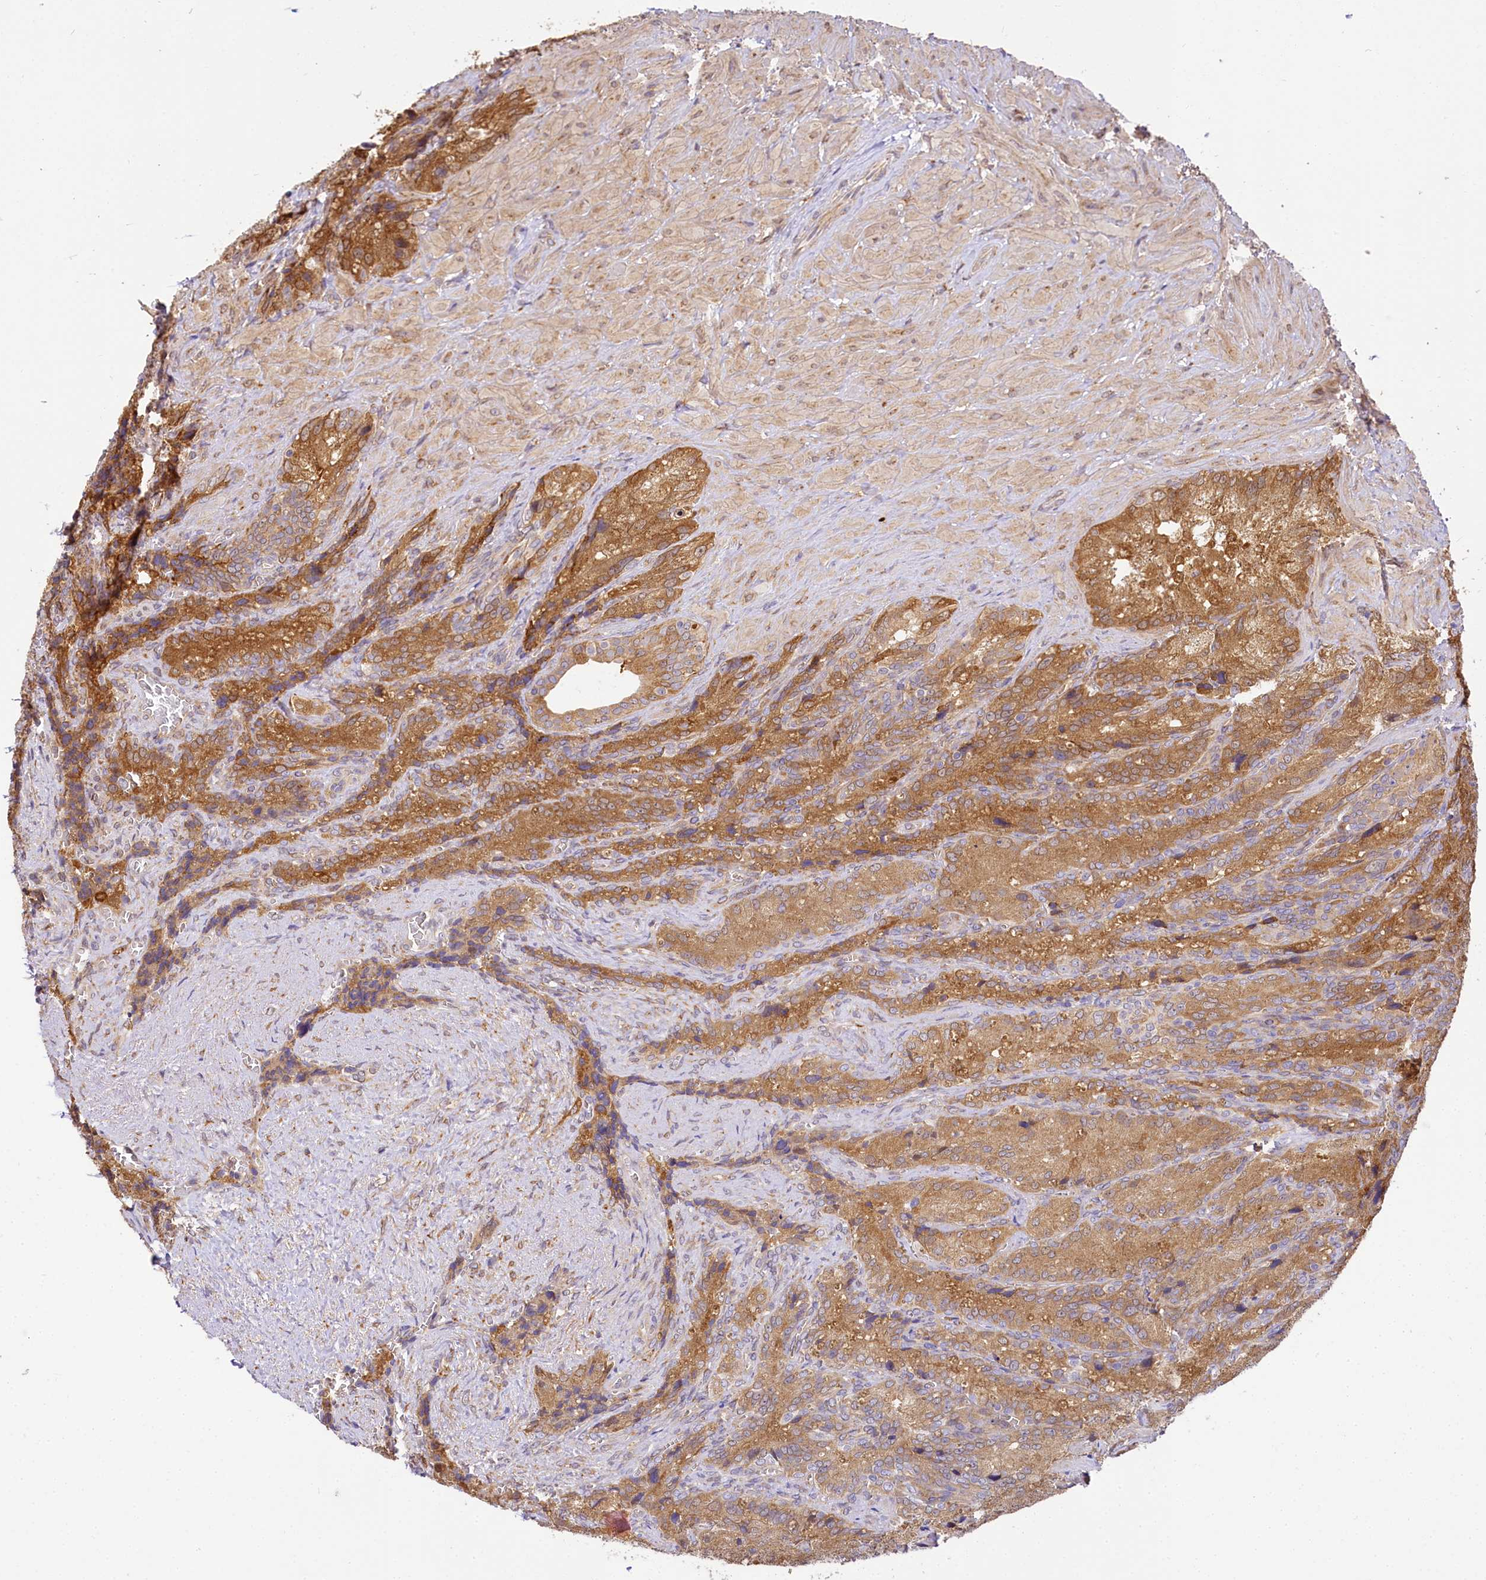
{"staining": {"intensity": "moderate", "quantity": ">75%", "location": "cytoplasmic/membranous"}, "tissue": "seminal vesicle", "cell_type": "Glandular cells", "image_type": "normal", "snomed": [{"axis": "morphology", "description": "Normal tissue, NOS"}, {"axis": "topography", "description": "Seminal veicle"}], "caption": "Approximately >75% of glandular cells in benign human seminal vesicle reveal moderate cytoplasmic/membranous protein staining as visualized by brown immunohistochemical staining.", "gene": "PPIP5K2", "patient": {"sex": "male", "age": 62}}